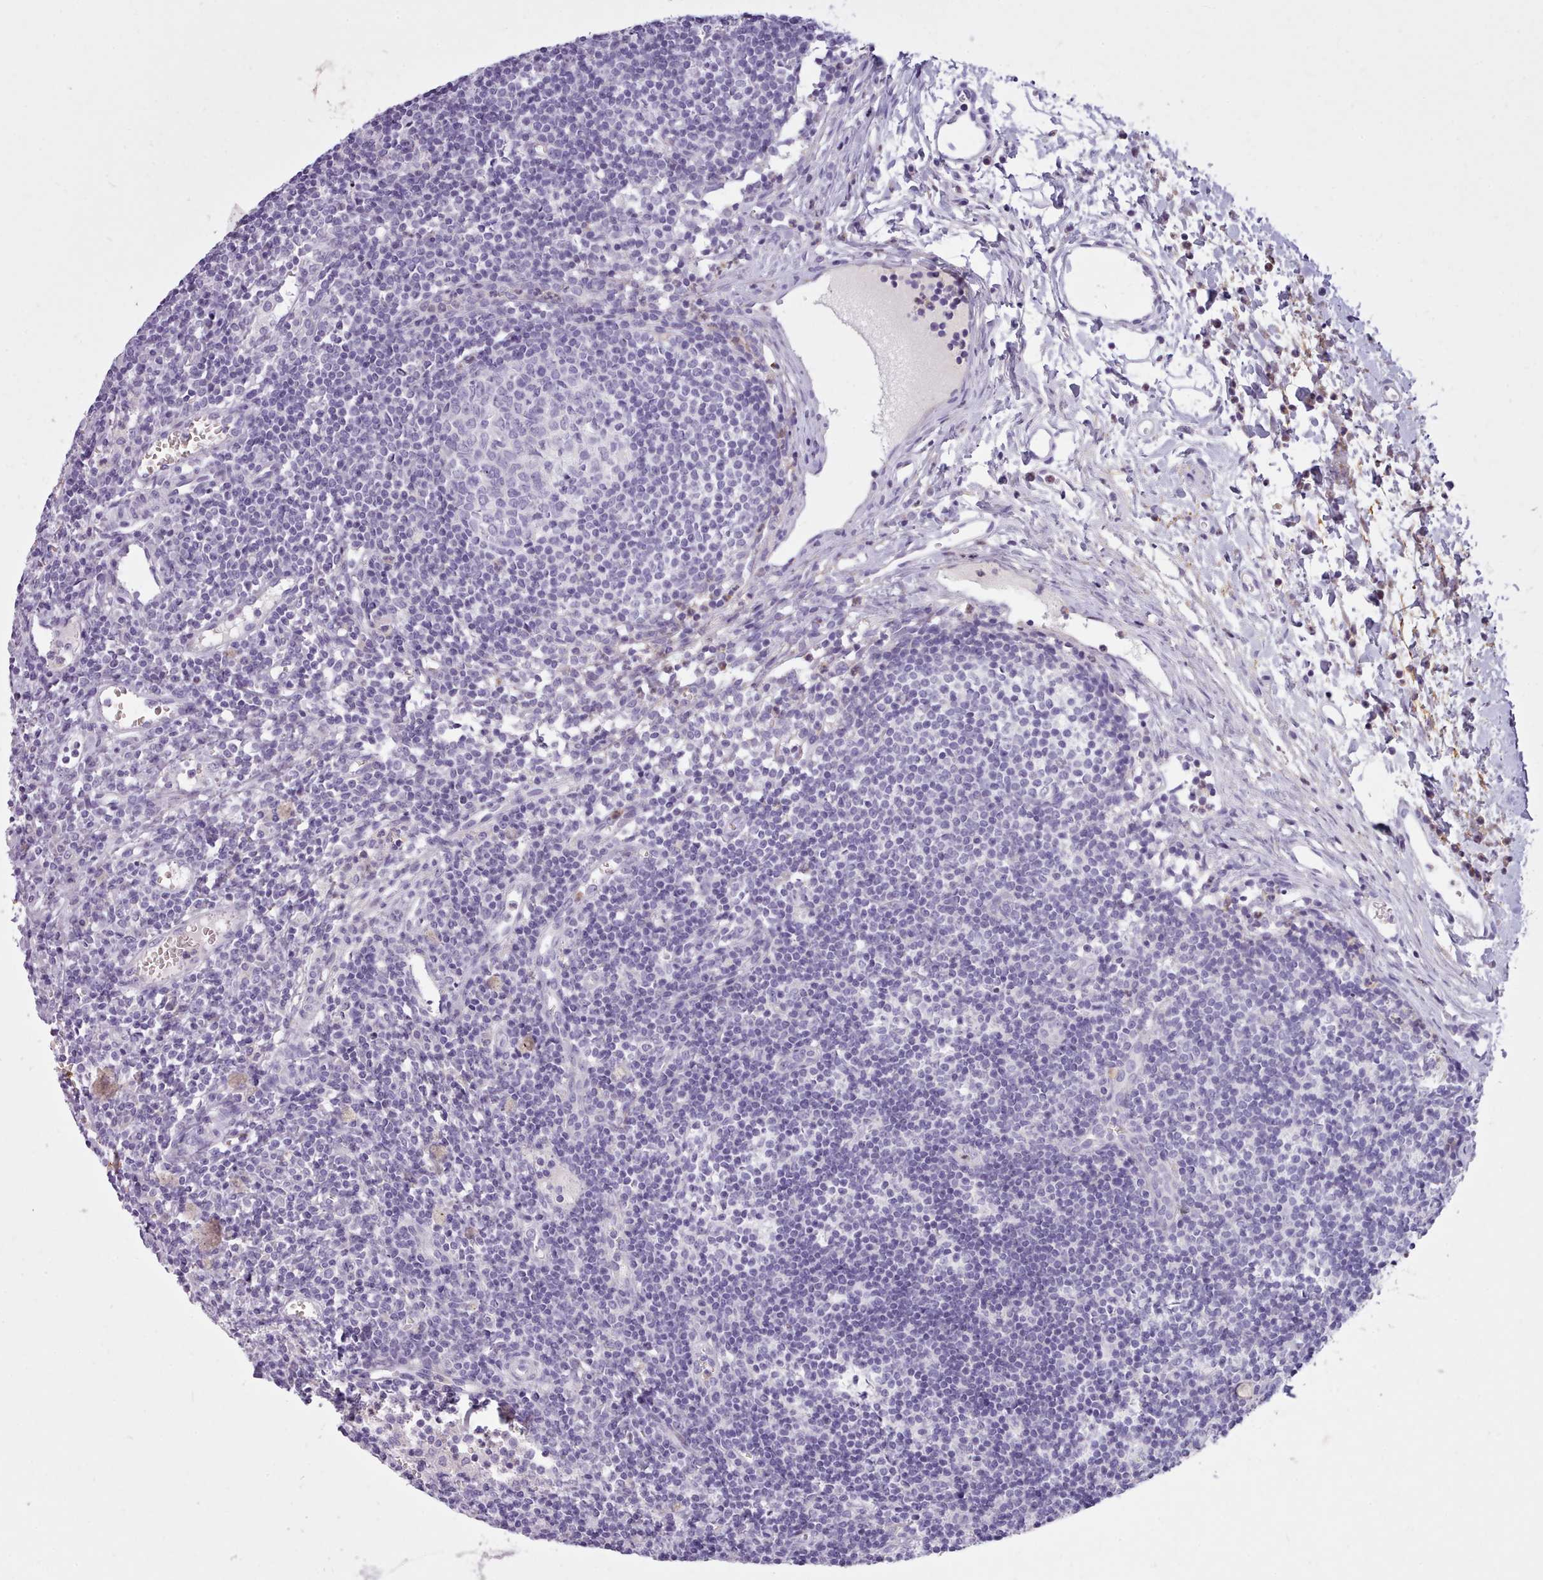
{"staining": {"intensity": "negative", "quantity": "none", "location": "none"}, "tissue": "lymph node", "cell_type": "Germinal center cells", "image_type": "normal", "snomed": [{"axis": "morphology", "description": "Normal tissue, NOS"}, {"axis": "topography", "description": "Lymph node"}], "caption": "Unremarkable lymph node was stained to show a protein in brown. There is no significant positivity in germinal center cells.", "gene": "CYP2A13", "patient": {"sex": "female", "age": 37}}